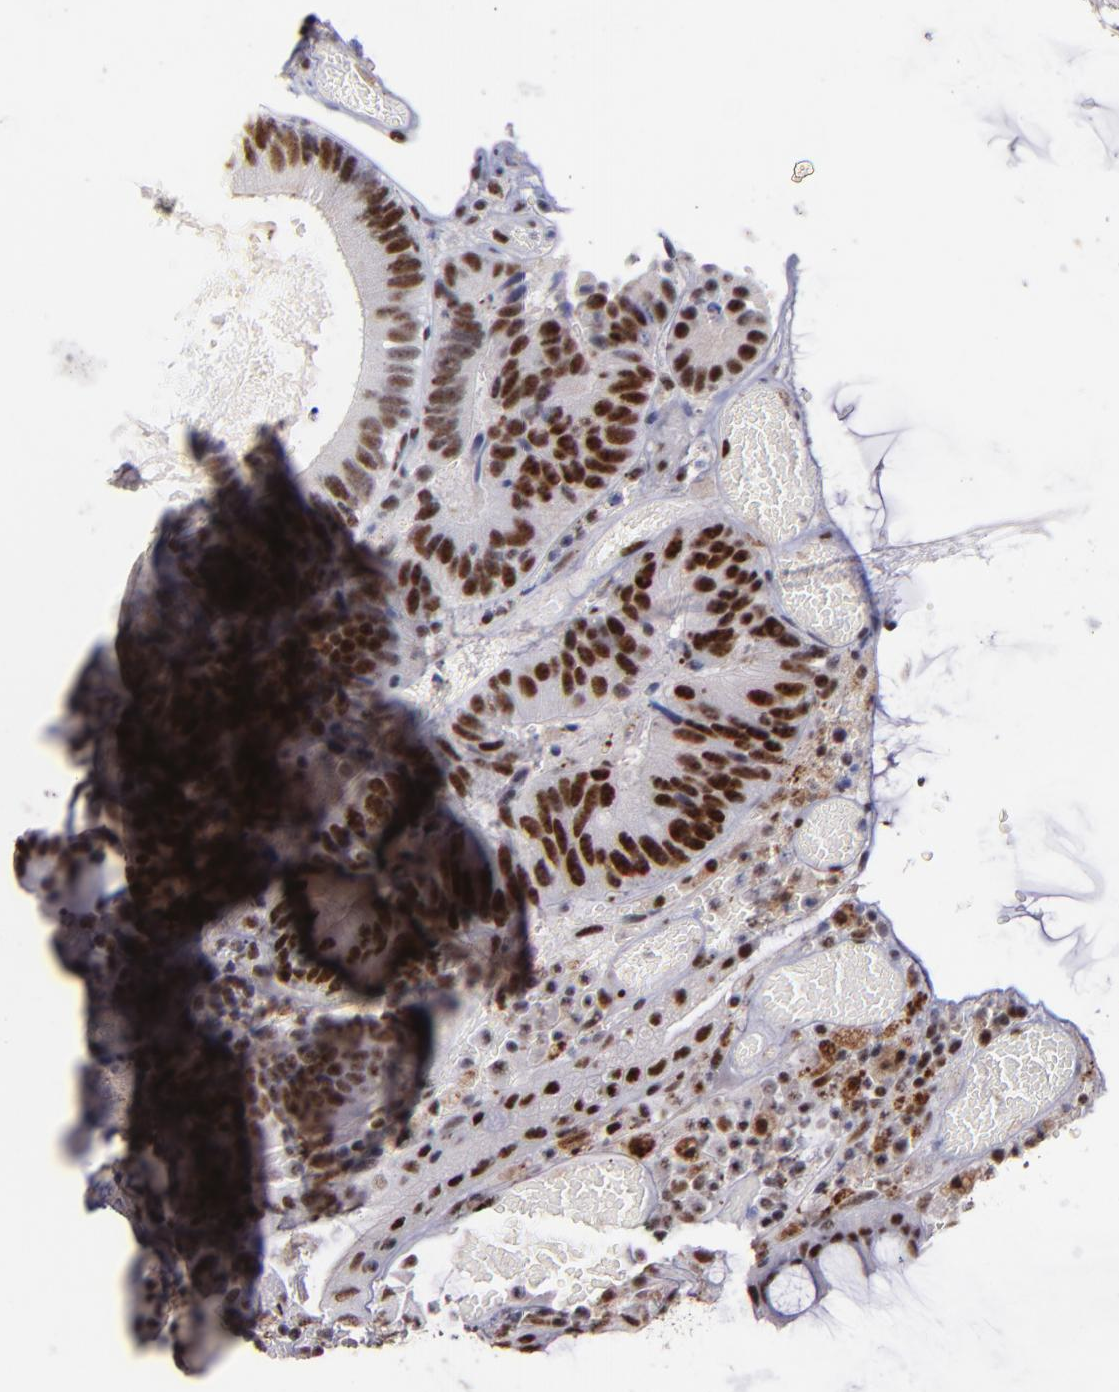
{"staining": {"intensity": "moderate", "quantity": ">75%", "location": "nuclear"}, "tissue": "colorectal cancer", "cell_type": "Tumor cells", "image_type": "cancer", "snomed": [{"axis": "morphology", "description": "Normal tissue, NOS"}, {"axis": "morphology", "description": "Adenocarcinoma, NOS"}, {"axis": "topography", "description": "Colon"}], "caption": "This photomicrograph exhibits colorectal cancer (adenocarcinoma) stained with immunohistochemistry to label a protein in brown. The nuclear of tumor cells show moderate positivity for the protein. Nuclei are counter-stained blue.", "gene": "PPP4R3A", "patient": {"sex": "female", "age": 78}}